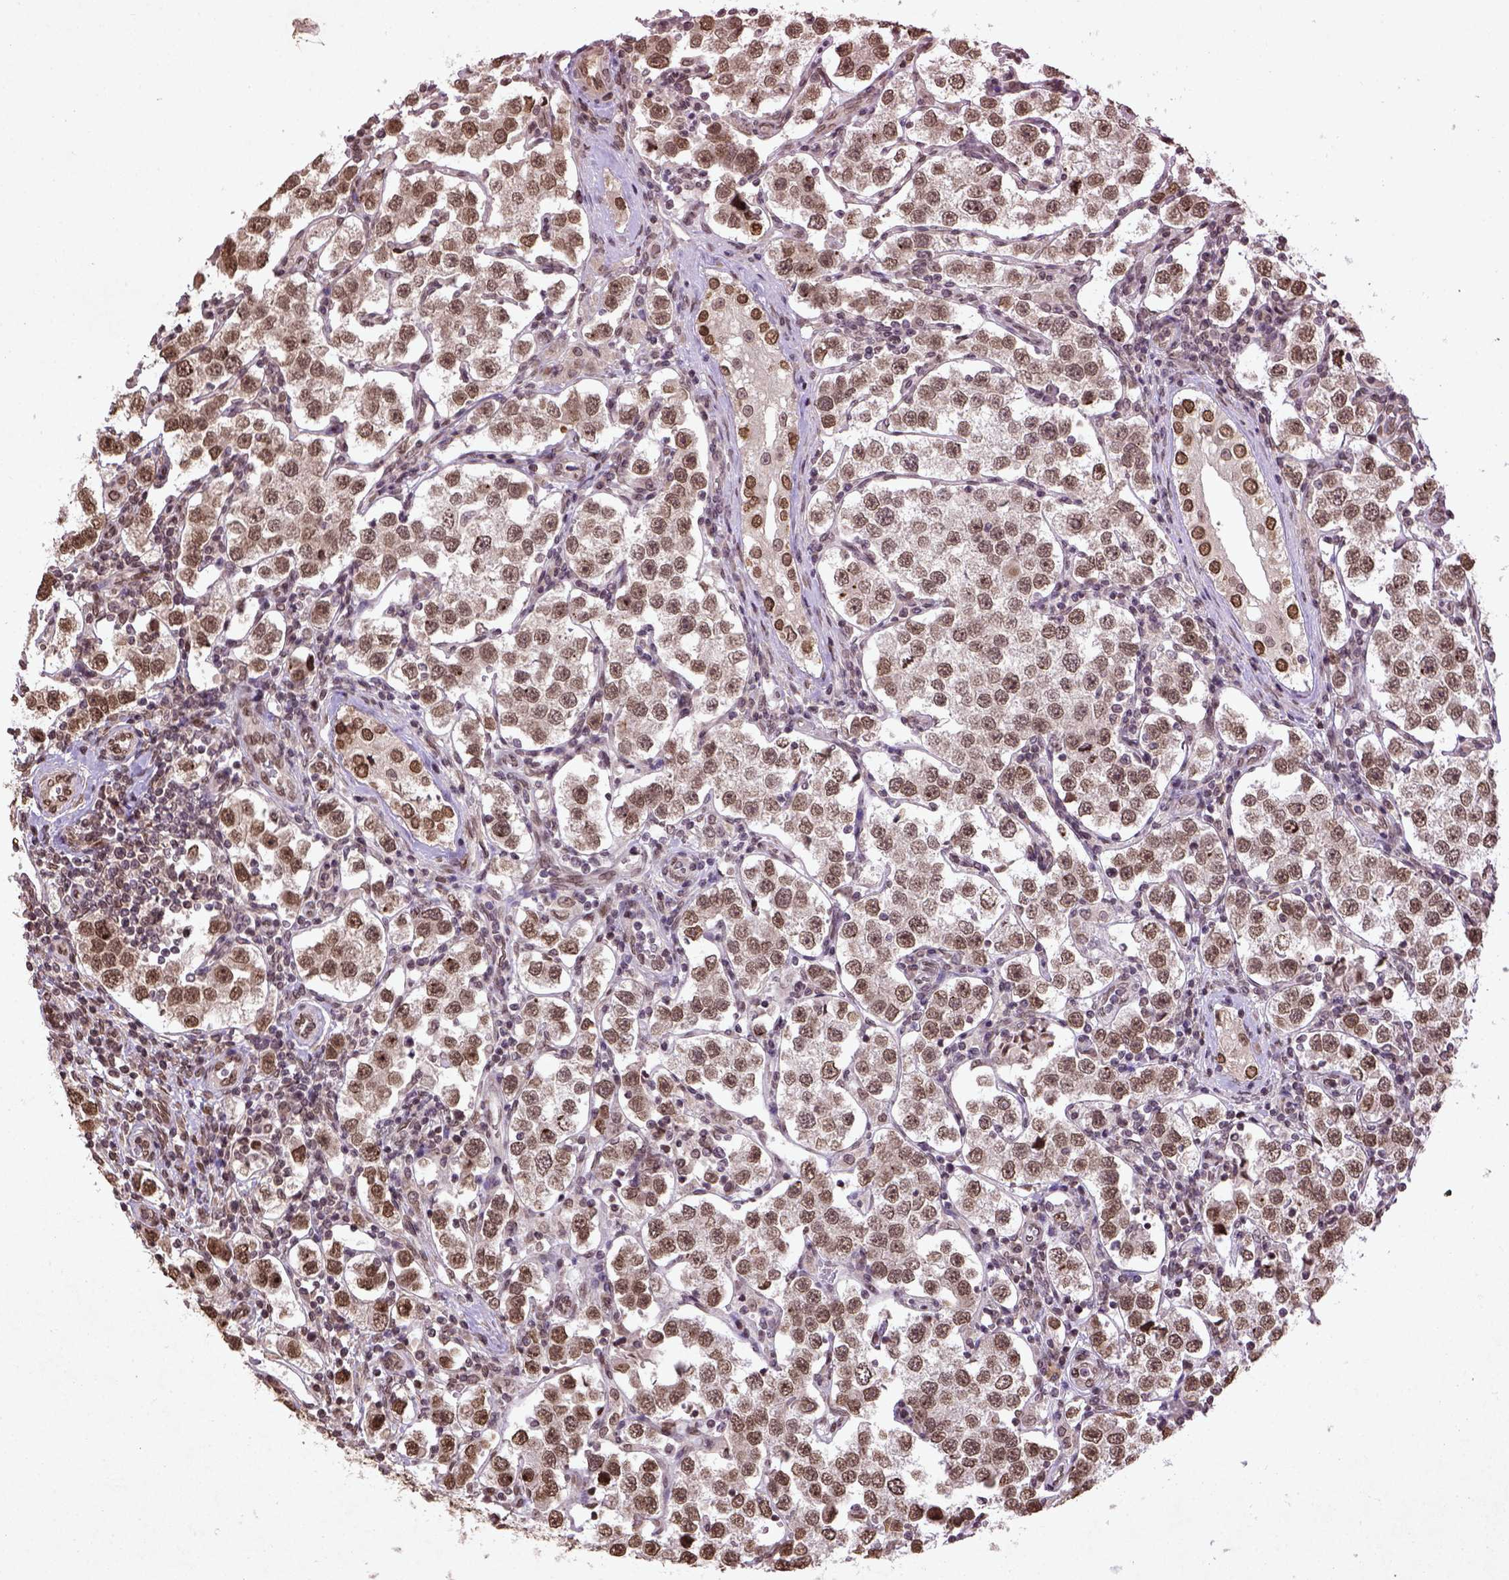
{"staining": {"intensity": "moderate", "quantity": ">75%", "location": "nuclear"}, "tissue": "testis cancer", "cell_type": "Tumor cells", "image_type": "cancer", "snomed": [{"axis": "morphology", "description": "Seminoma, NOS"}, {"axis": "topography", "description": "Testis"}], "caption": "Human testis cancer (seminoma) stained with a protein marker exhibits moderate staining in tumor cells.", "gene": "BANF1", "patient": {"sex": "male", "age": 37}}